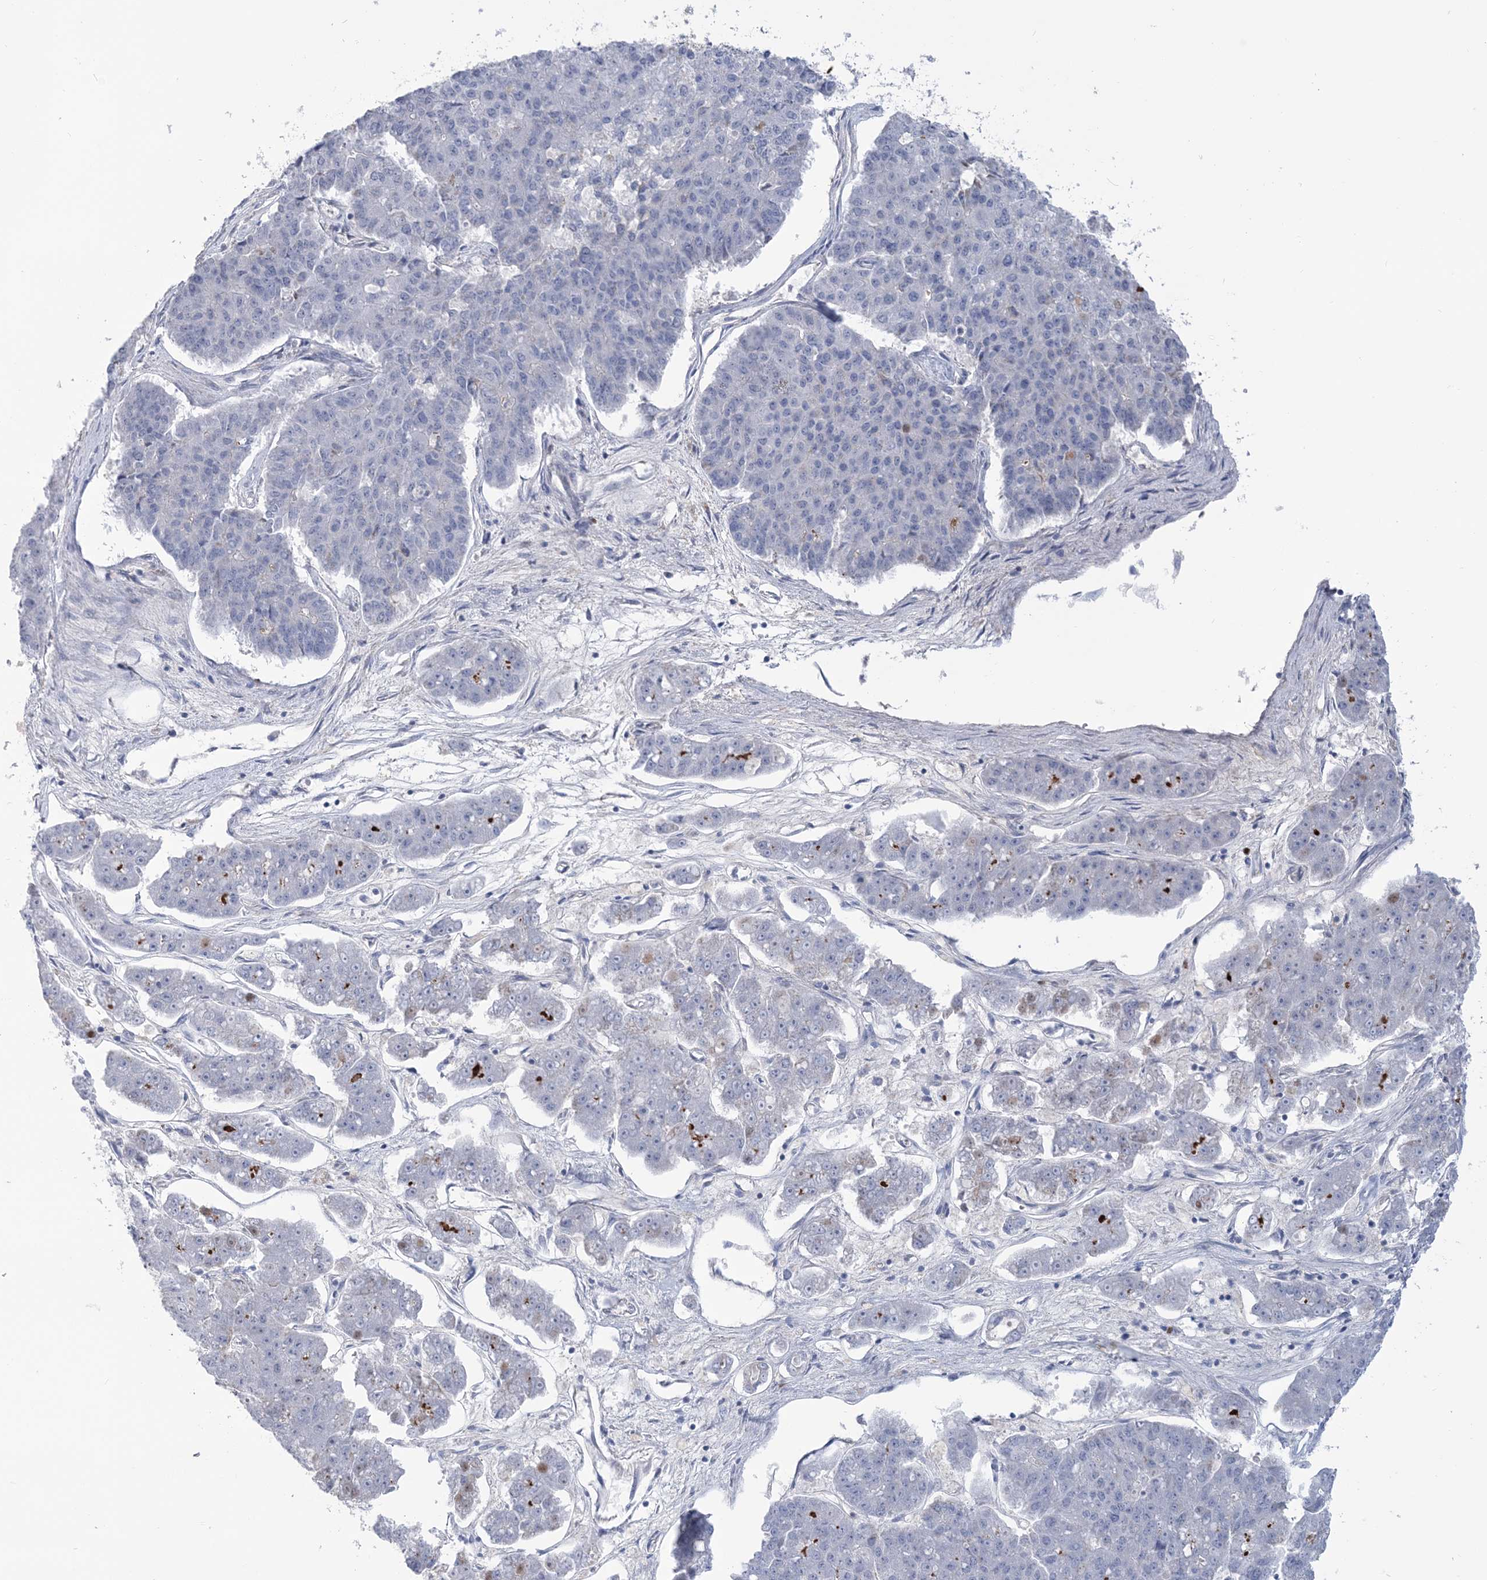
{"staining": {"intensity": "weak", "quantity": "<25%", "location": "cytoplasmic/membranous"}, "tissue": "pancreatic cancer", "cell_type": "Tumor cells", "image_type": "cancer", "snomed": [{"axis": "morphology", "description": "Adenocarcinoma, NOS"}, {"axis": "topography", "description": "Pancreas"}], "caption": "DAB immunohistochemical staining of human pancreatic adenocarcinoma exhibits no significant staining in tumor cells. (DAB immunohistochemistry (IHC) visualized using brightfield microscopy, high magnification).", "gene": "RAB11FIP5", "patient": {"sex": "male", "age": 50}}